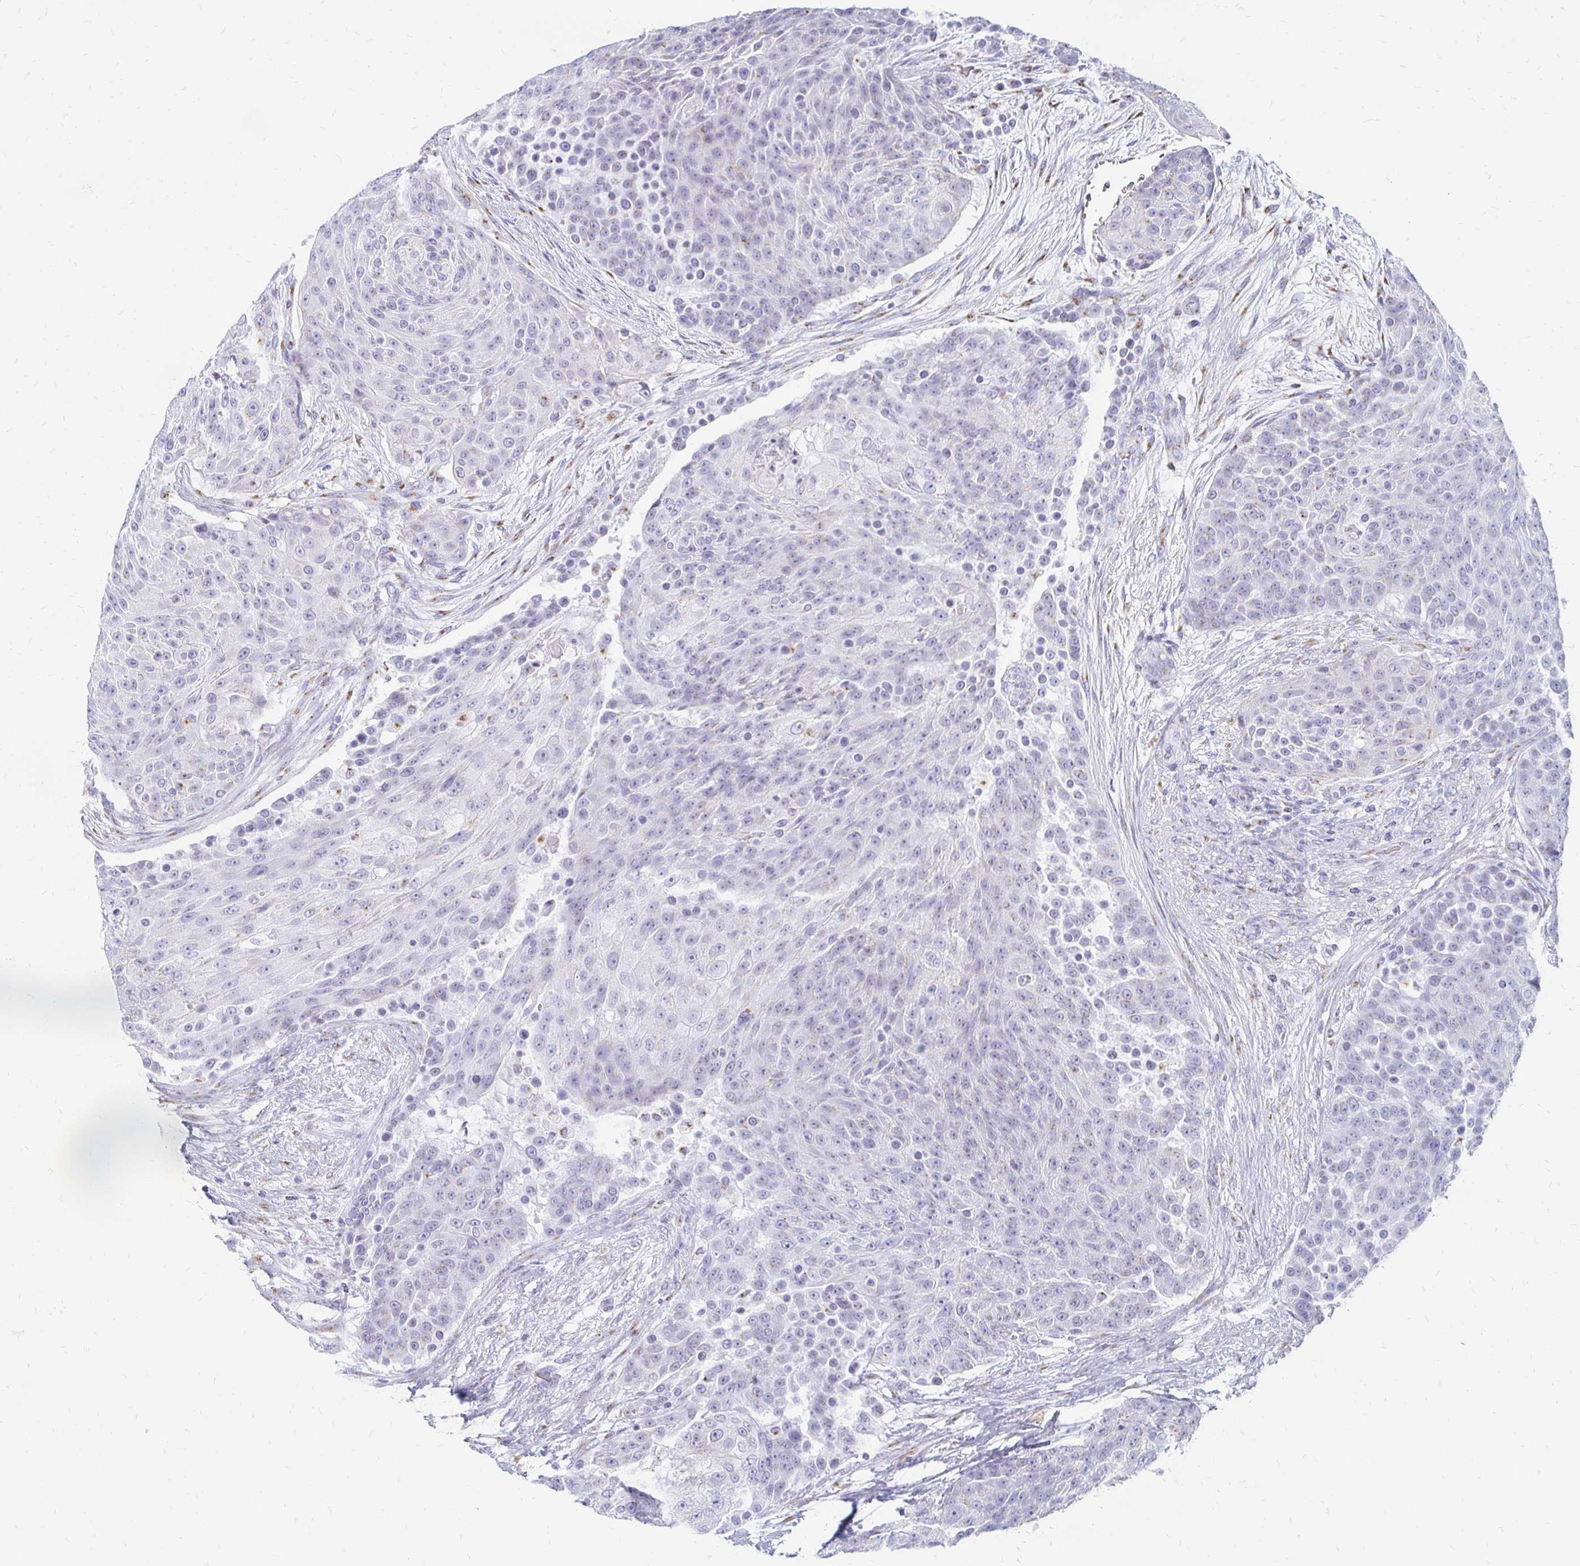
{"staining": {"intensity": "negative", "quantity": "none", "location": "none"}, "tissue": "urothelial cancer", "cell_type": "Tumor cells", "image_type": "cancer", "snomed": [{"axis": "morphology", "description": "Urothelial carcinoma, High grade"}, {"axis": "topography", "description": "Urinary bladder"}], "caption": "DAB immunohistochemical staining of human urothelial carcinoma (high-grade) shows no significant positivity in tumor cells.", "gene": "PAGE4", "patient": {"sex": "female", "age": 63}}